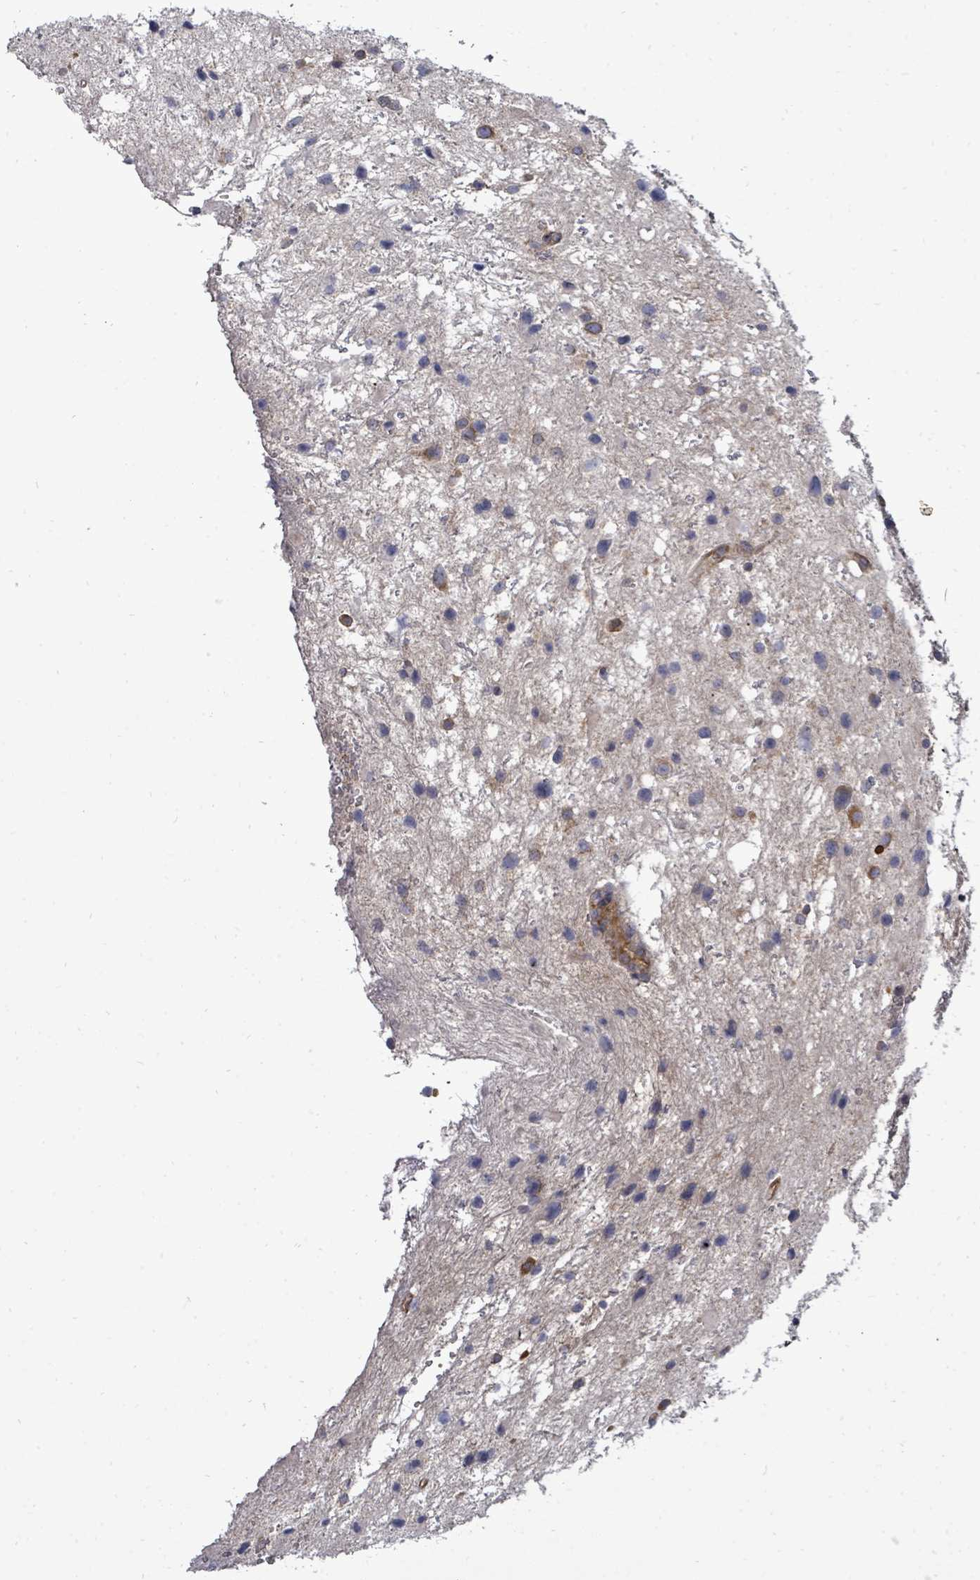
{"staining": {"intensity": "moderate", "quantity": "25%-75%", "location": "cytoplasmic/membranous"}, "tissue": "glioma", "cell_type": "Tumor cells", "image_type": "cancer", "snomed": [{"axis": "morphology", "description": "Glioma, malignant, Low grade"}, {"axis": "topography", "description": "Brain"}], "caption": "Moderate cytoplasmic/membranous protein expression is present in approximately 25%-75% of tumor cells in glioma. The staining is performed using DAB brown chromogen to label protein expression. The nuclei are counter-stained blue using hematoxylin.", "gene": "EIF3C", "patient": {"sex": "female", "age": 32}}